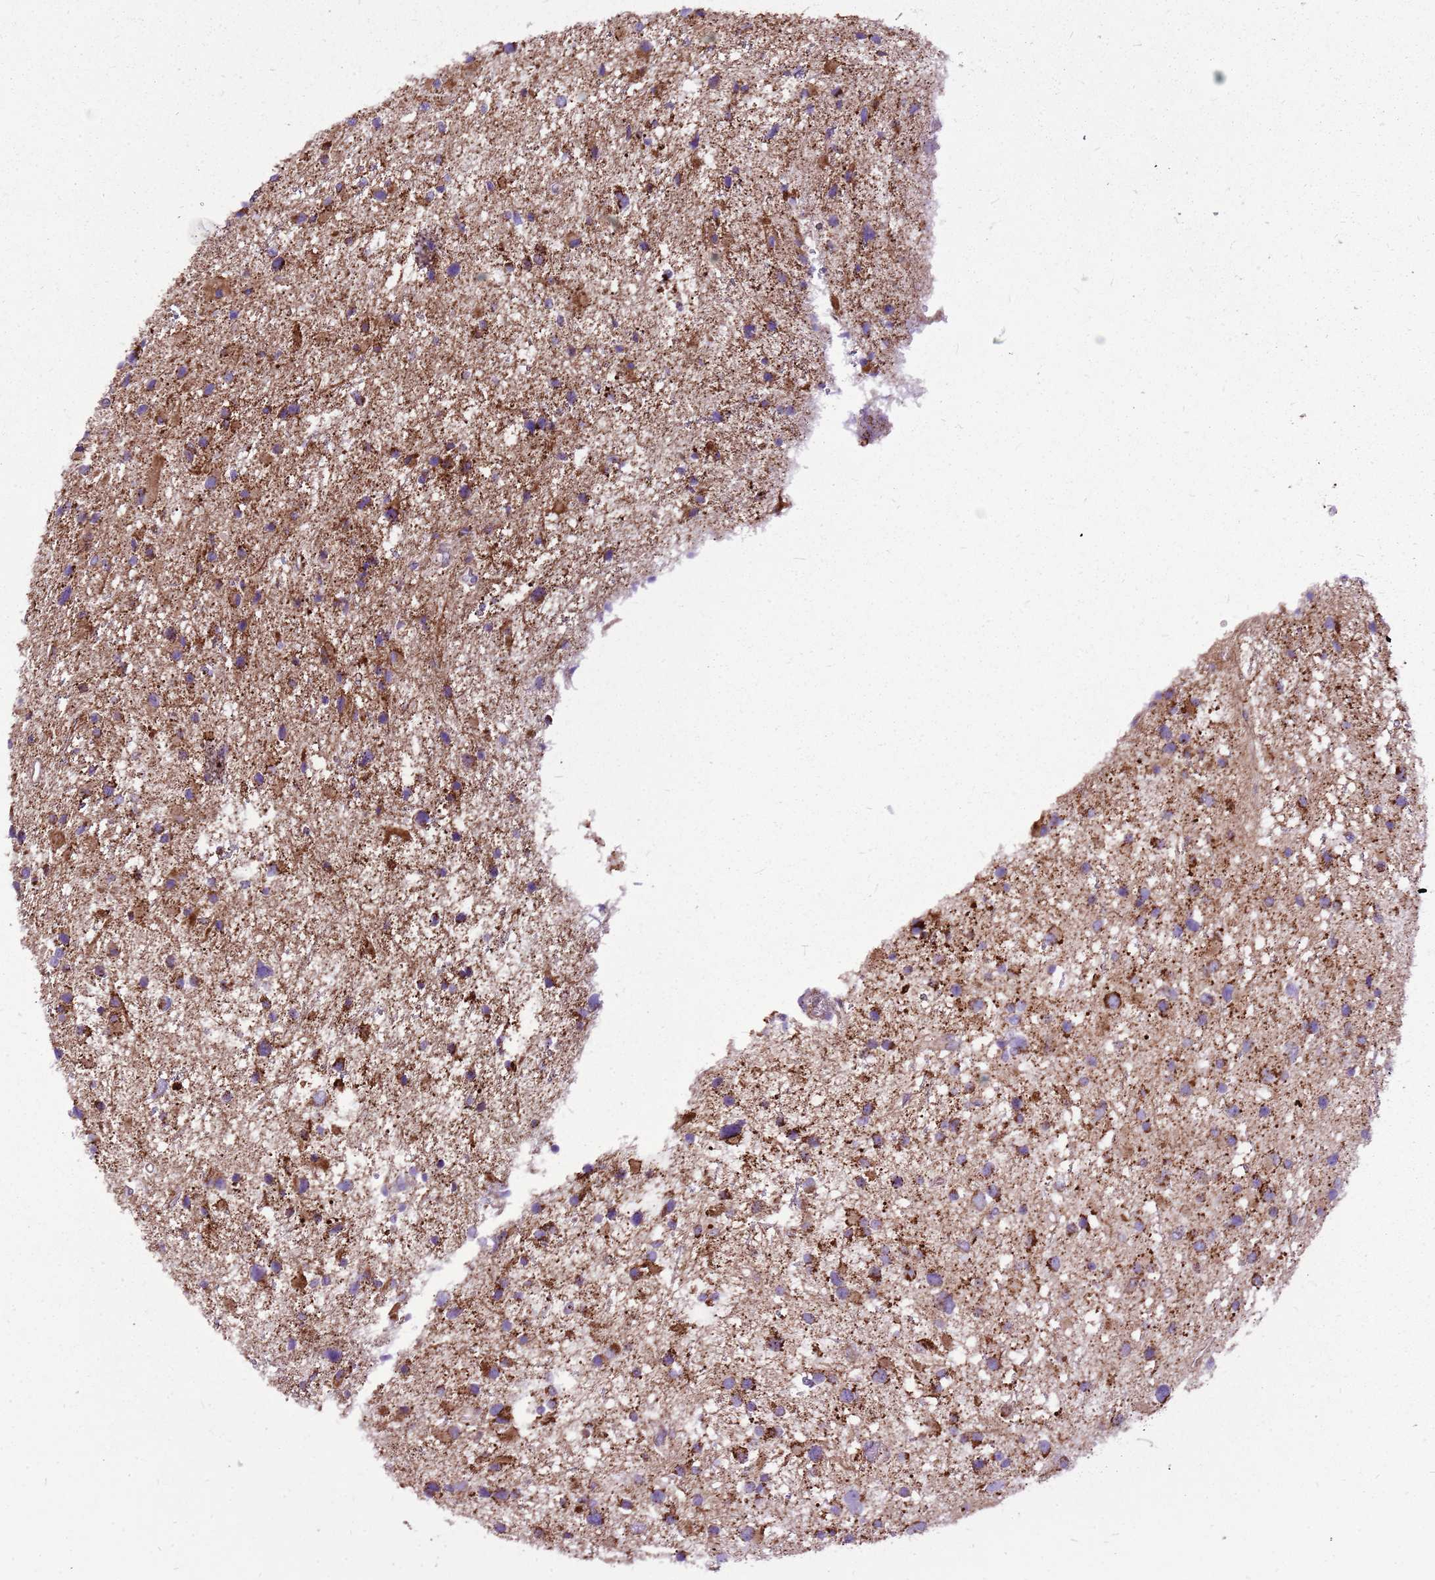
{"staining": {"intensity": "strong", "quantity": "25%-75%", "location": "cytoplasmic/membranous"}, "tissue": "glioma", "cell_type": "Tumor cells", "image_type": "cancer", "snomed": [{"axis": "morphology", "description": "Glioma, malignant, Low grade"}, {"axis": "topography", "description": "Brain"}], "caption": "Glioma tissue demonstrates strong cytoplasmic/membranous positivity in about 25%-75% of tumor cells, visualized by immunohistochemistry.", "gene": "GCDH", "patient": {"sex": "female", "age": 32}}